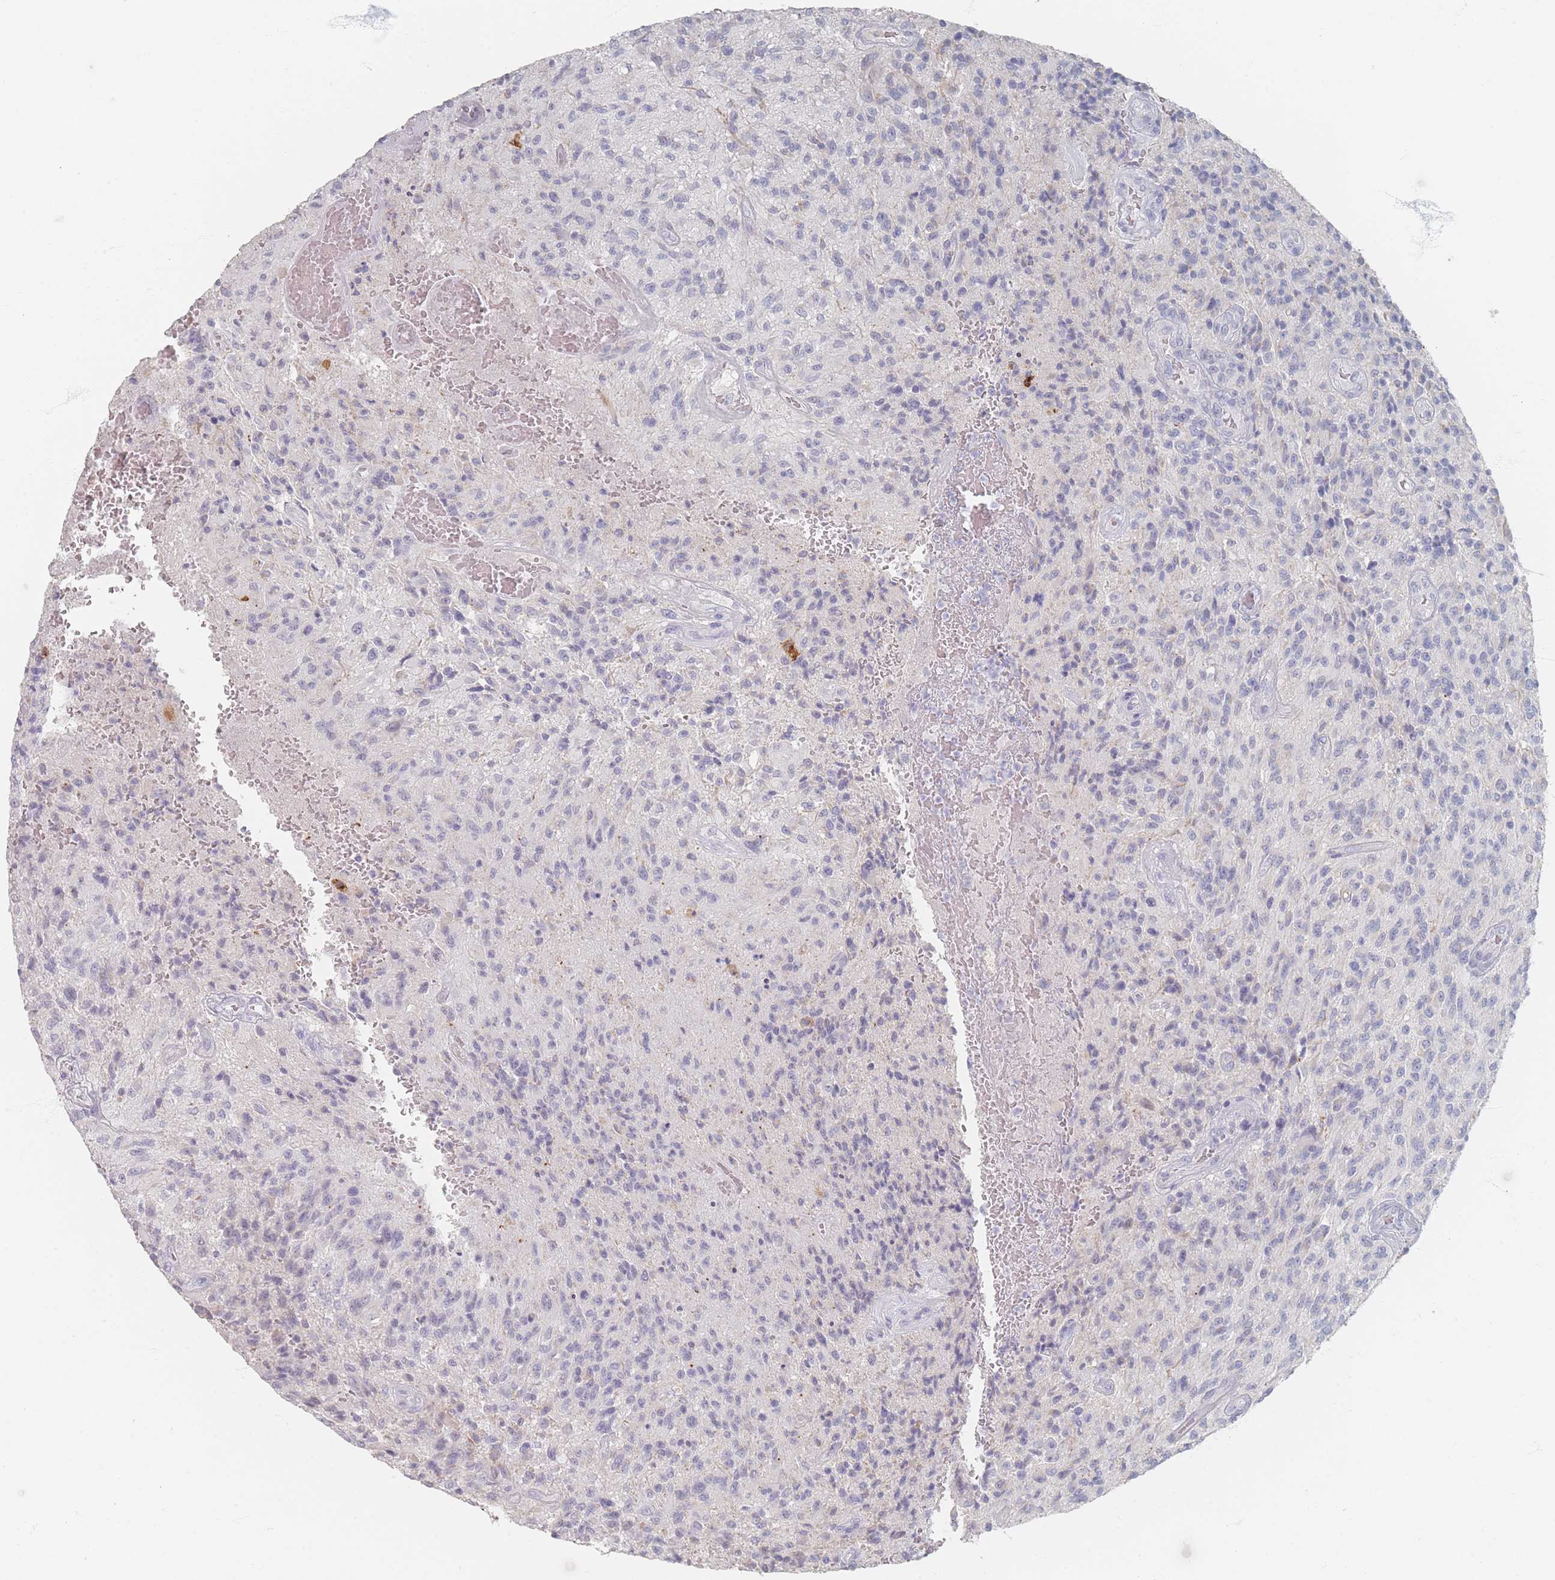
{"staining": {"intensity": "negative", "quantity": "none", "location": "none"}, "tissue": "glioma", "cell_type": "Tumor cells", "image_type": "cancer", "snomed": [{"axis": "morphology", "description": "Normal tissue, NOS"}, {"axis": "morphology", "description": "Glioma, malignant, High grade"}, {"axis": "topography", "description": "Cerebral cortex"}], "caption": "DAB (3,3'-diaminobenzidine) immunohistochemical staining of glioma displays no significant positivity in tumor cells.", "gene": "HELZ2", "patient": {"sex": "male", "age": 56}}